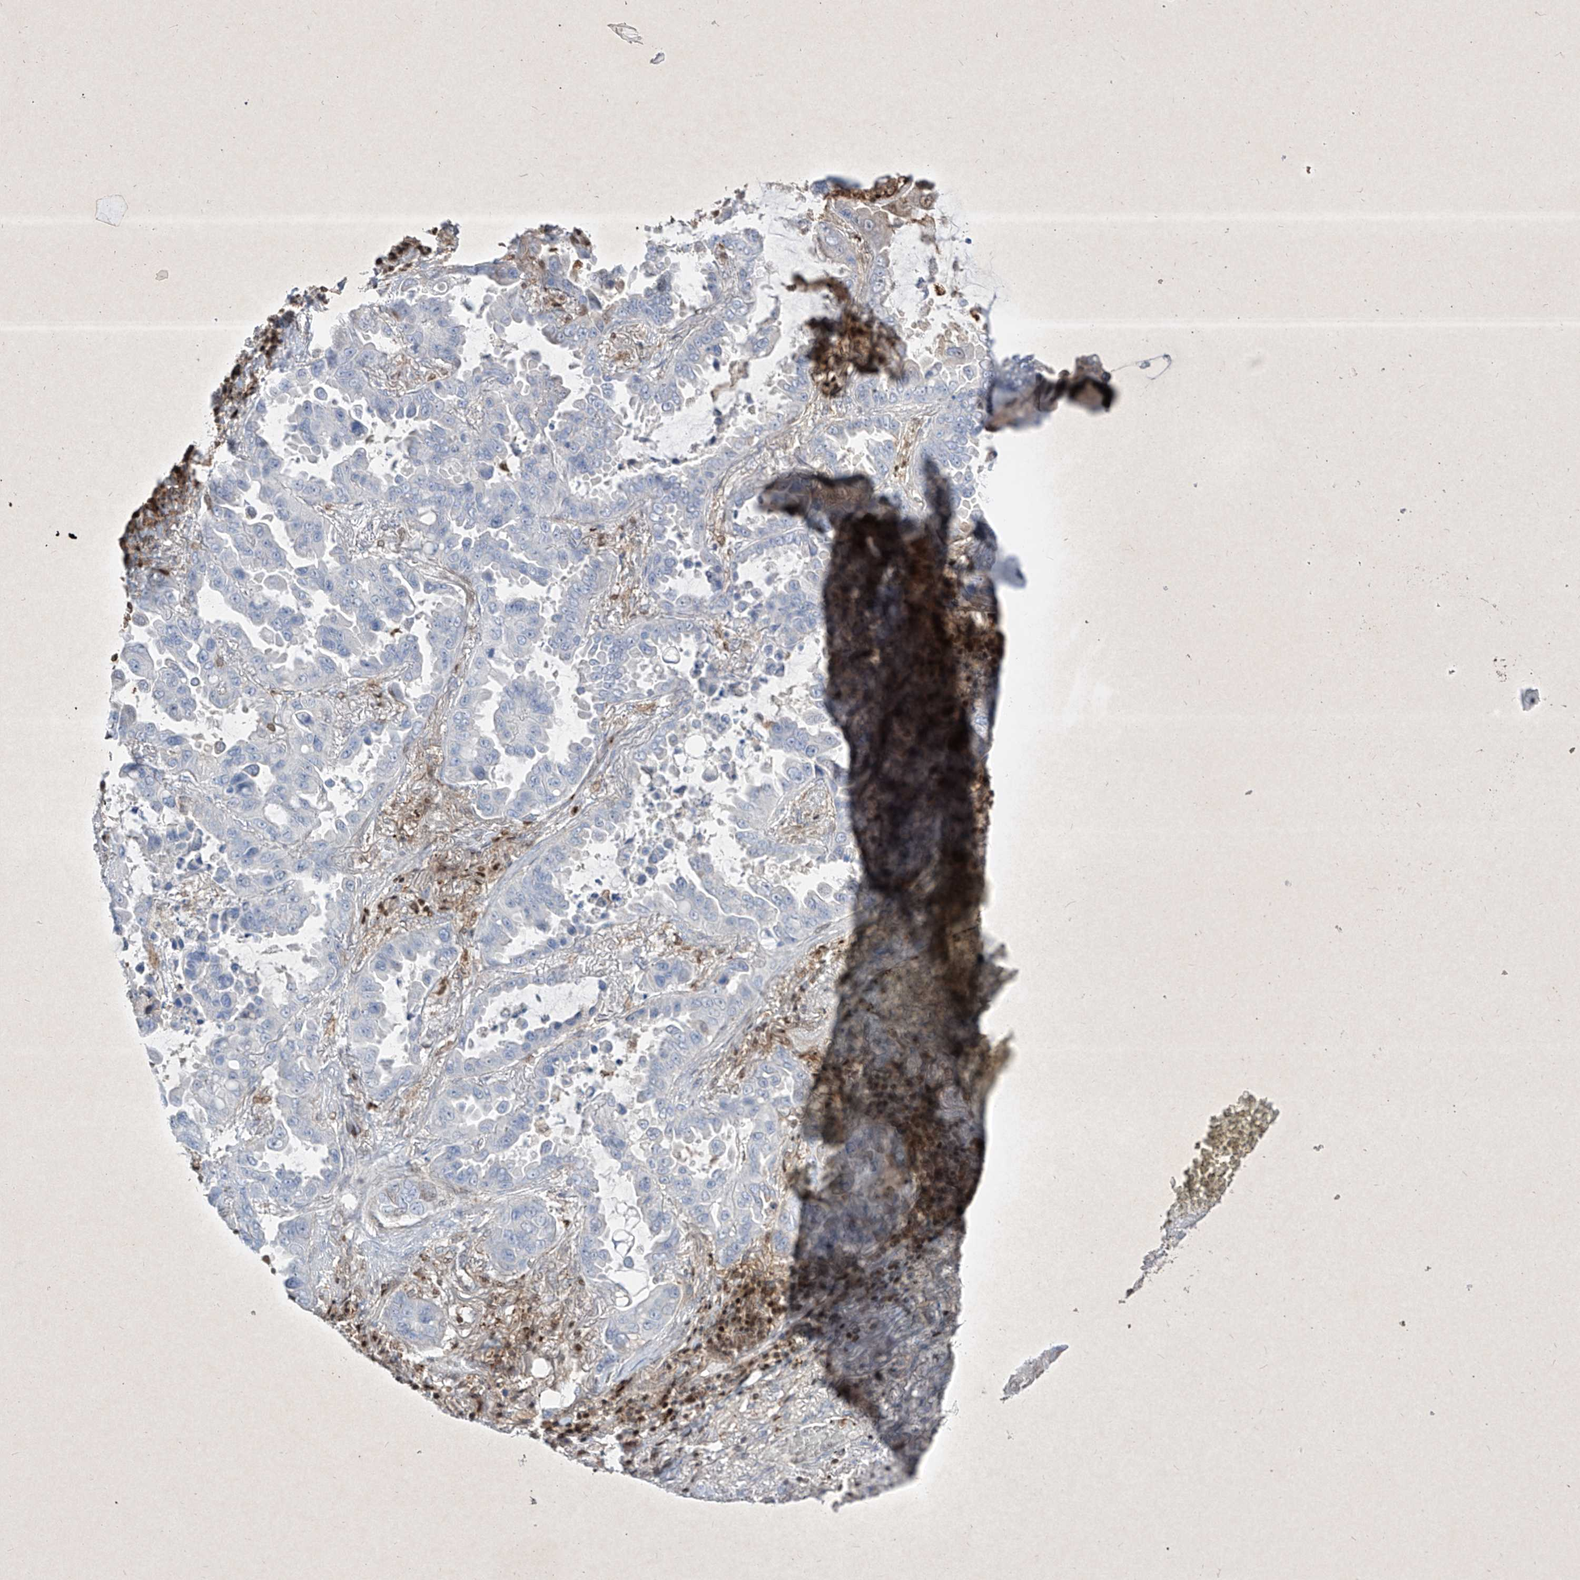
{"staining": {"intensity": "weak", "quantity": "<25%", "location": "cytoplasmic/membranous,nuclear"}, "tissue": "lung cancer", "cell_type": "Tumor cells", "image_type": "cancer", "snomed": [{"axis": "morphology", "description": "Adenocarcinoma, NOS"}, {"axis": "topography", "description": "Lung"}], "caption": "Image shows no protein positivity in tumor cells of lung cancer (adenocarcinoma) tissue.", "gene": "PSMB10", "patient": {"sex": "male", "age": 64}}